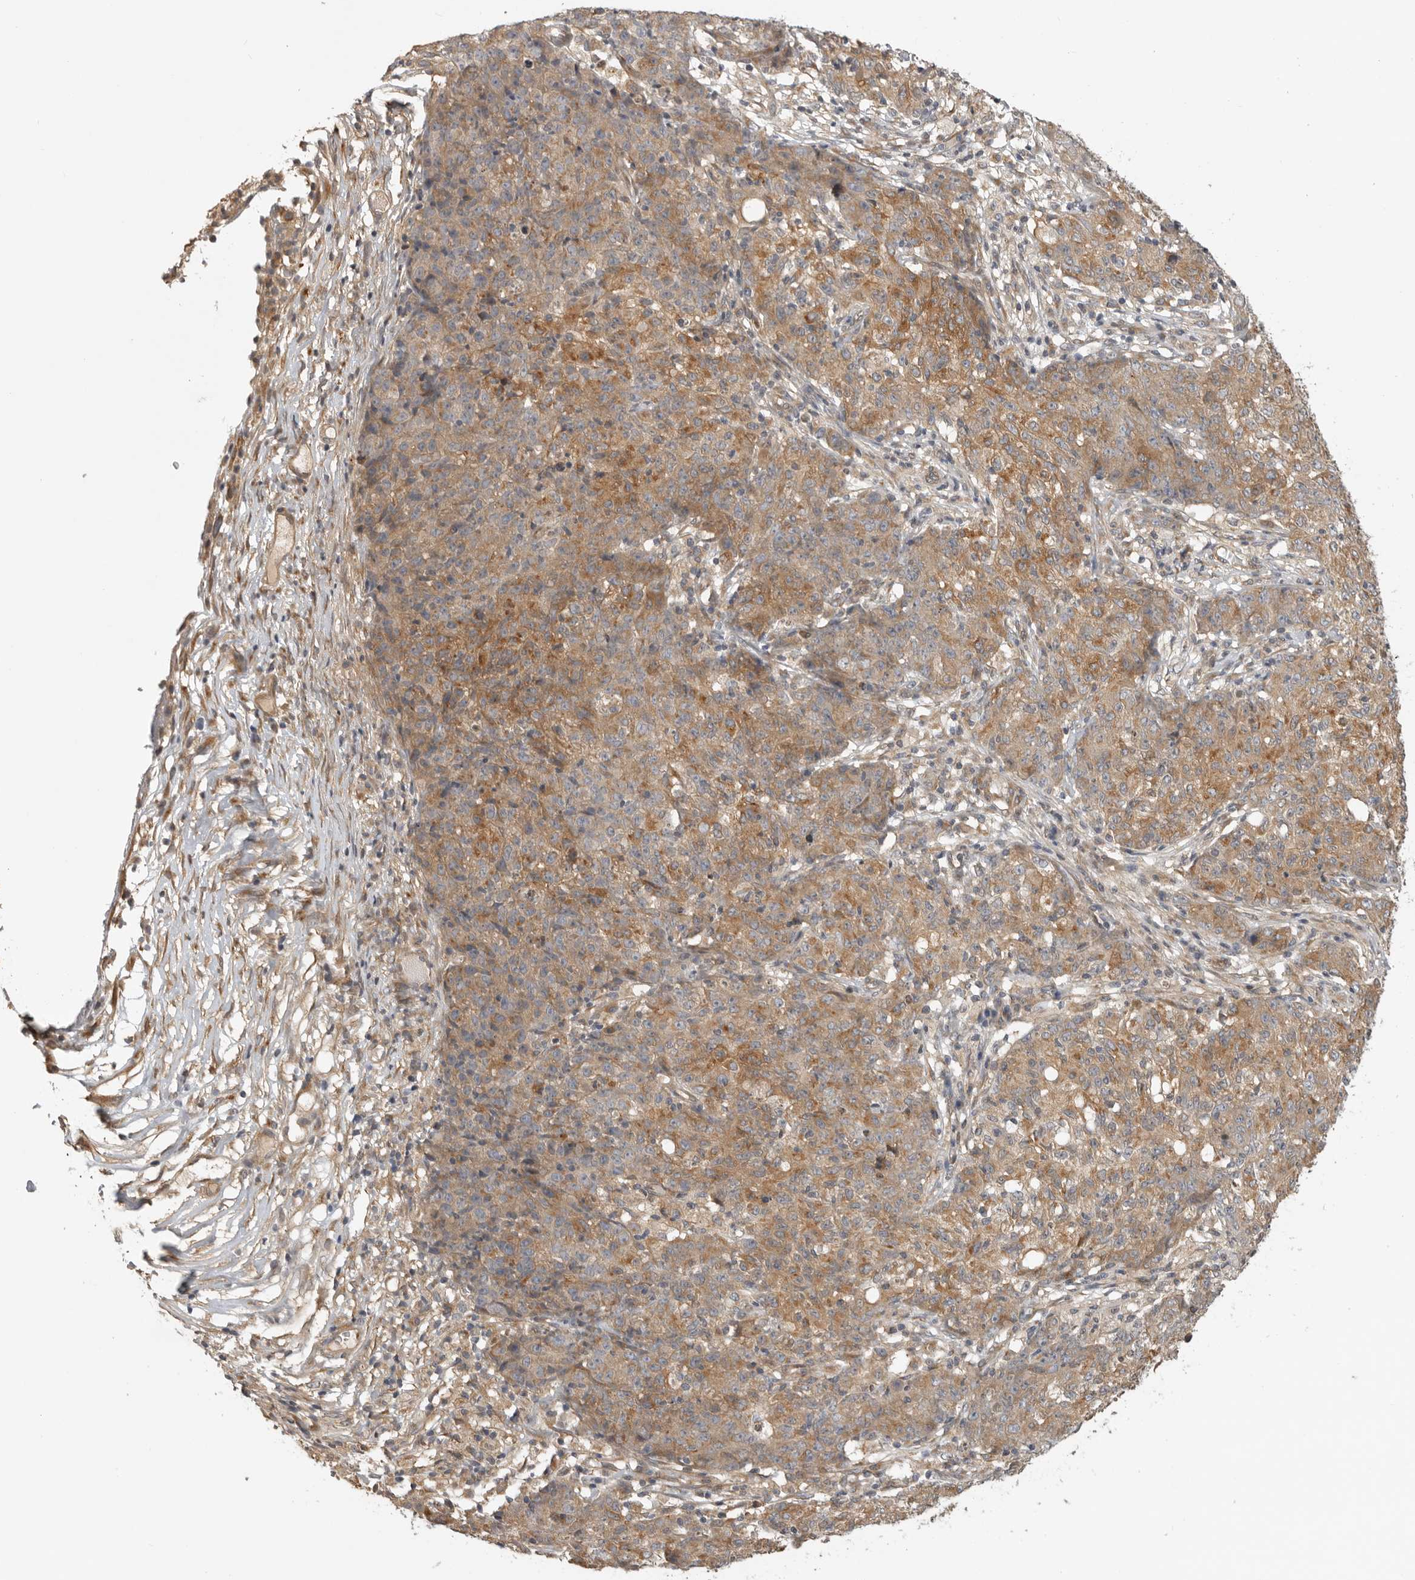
{"staining": {"intensity": "moderate", "quantity": ">75%", "location": "cytoplasmic/membranous"}, "tissue": "ovarian cancer", "cell_type": "Tumor cells", "image_type": "cancer", "snomed": [{"axis": "morphology", "description": "Carcinoma, endometroid"}, {"axis": "topography", "description": "Ovary"}], "caption": "Ovarian endometroid carcinoma was stained to show a protein in brown. There is medium levels of moderate cytoplasmic/membranous staining in about >75% of tumor cells.", "gene": "CUEDC1", "patient": {"sex": "female", "age": 42}}